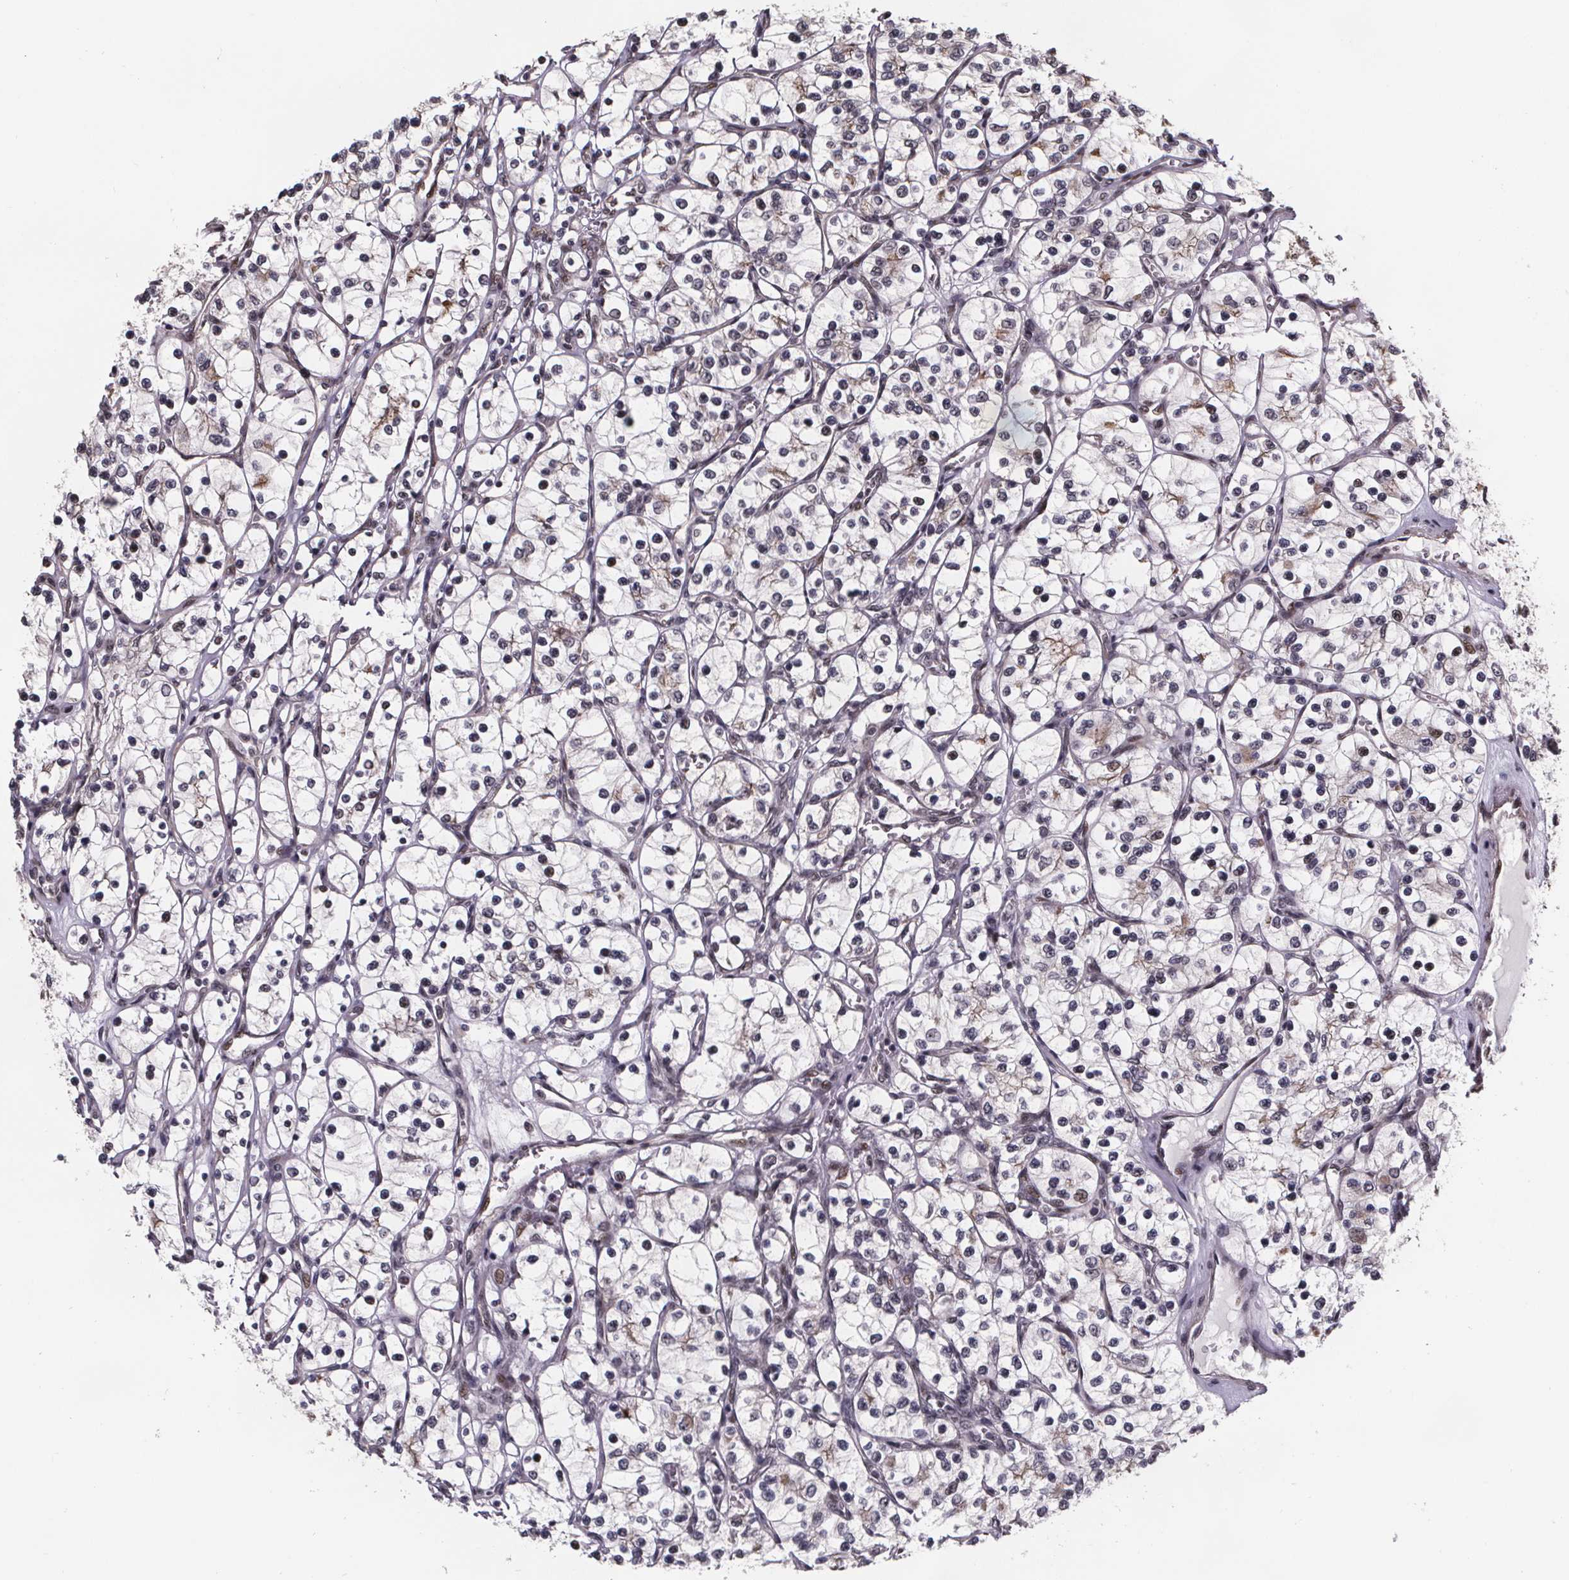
{"staining": {"intensity": "negative", "quantity": "none", "location": "none"}, "tissue": "renal cancer", "cell_type": "Tumor cells", "image_type": "cancer", "snomed": [{"axis": "morphology", "description": "Adenocarcinoma, NOS"}, {"axis": "topography", "description": "Kidney"}], "caption": "Immunohistochemical staining of human renal cancer demonstrates no significant positivity in tumor cells. The staining is performed using DAB brown chromogen with nuclei counter-stained in using hematoxylin.", "gene": "U2SURP", "patient": {"sex": "female", "age": 69}}